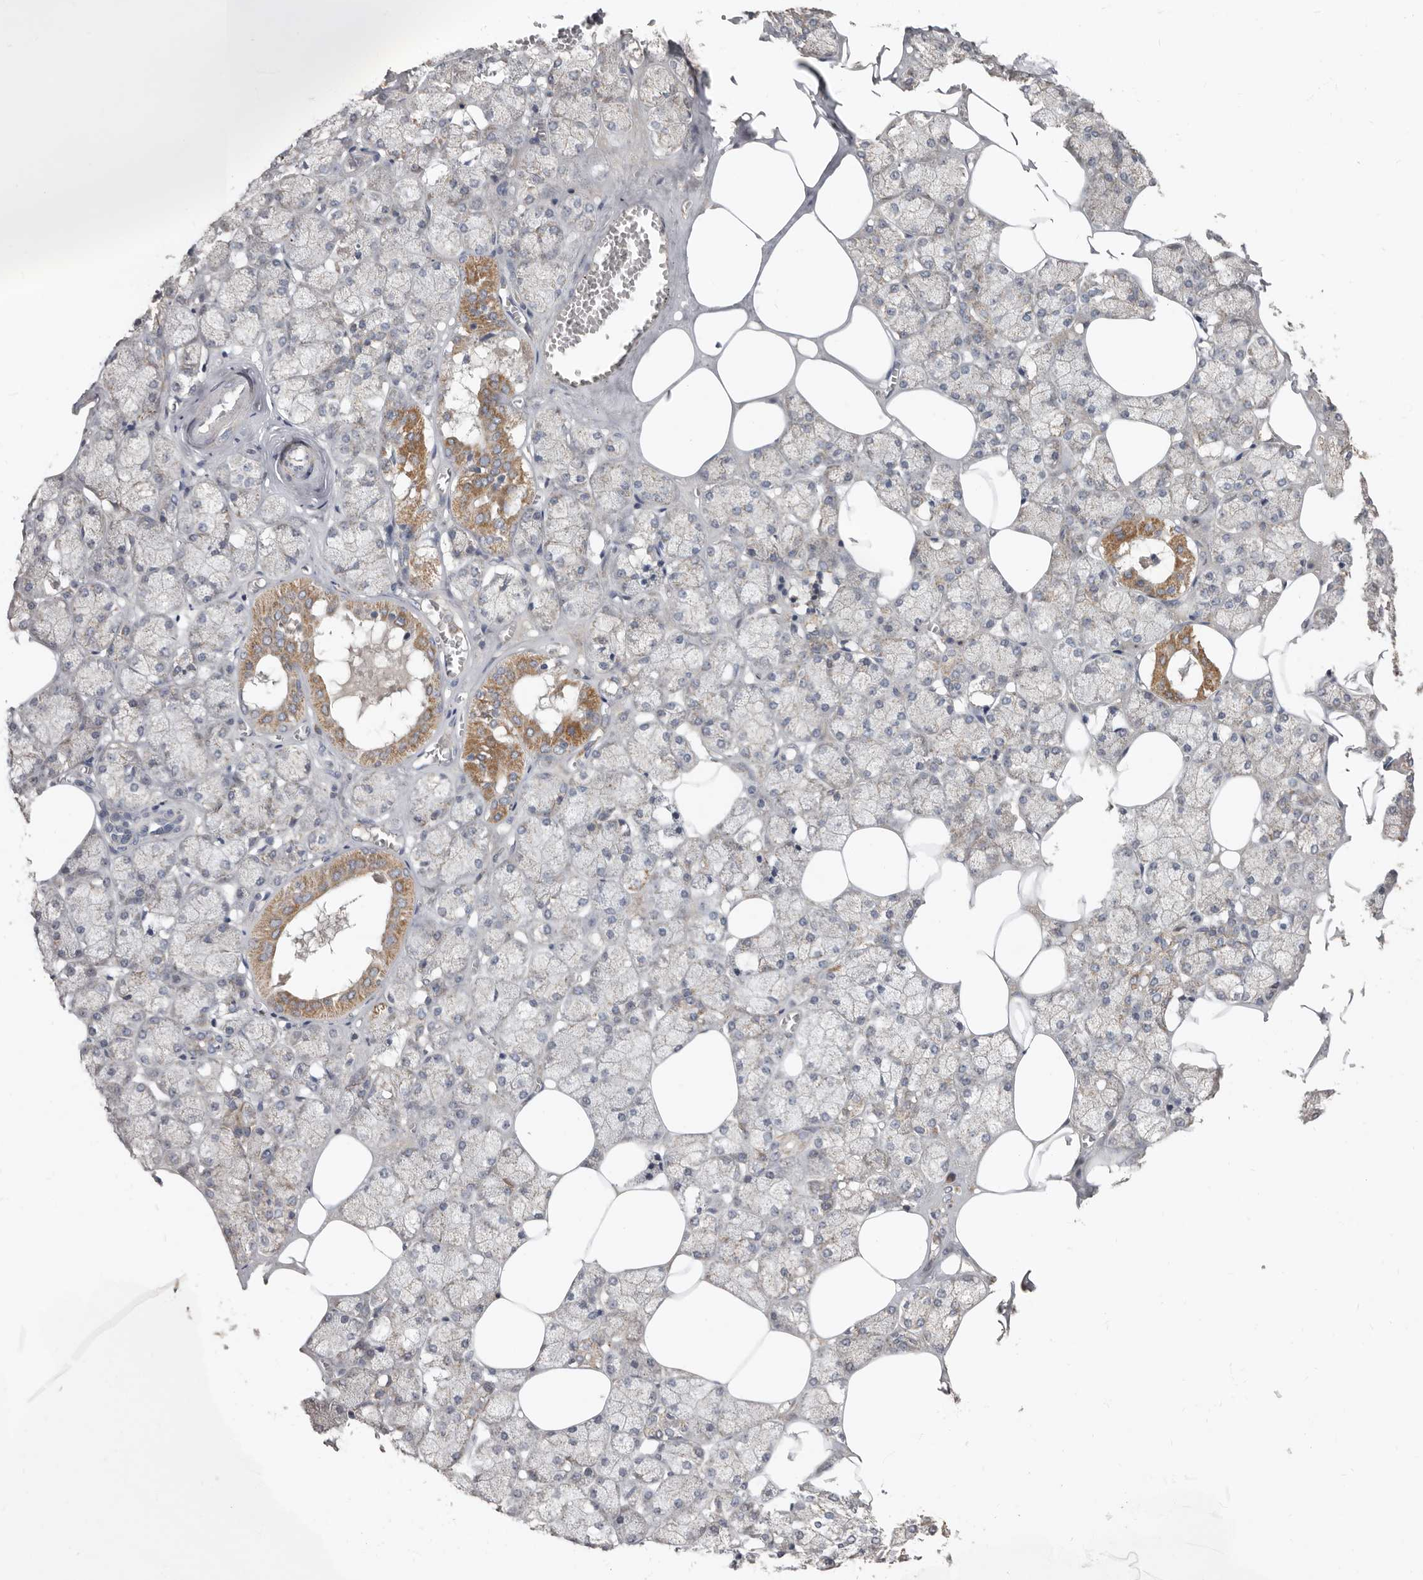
{"staining": {"intensity": "moderate", "quantity": "<25%", "location": "cytoplasmic/membranous"}, "tissue": "salivary gland", "cell_type": "Glandular cells", "image_type": "normal", "snomed": [{"axis": "morphology", "description": "Normal tissue, NOS"}, {"axis": "topography", "description": "Salivary gland"}], "caption": "Human salivary gland stained with a brown dye demonstrates moderate cytoplasmic/membranous positive expression in about <25% of glandular cells.", "gene": "KIF26B", "patient": {"sex": "male", "age": 62}}